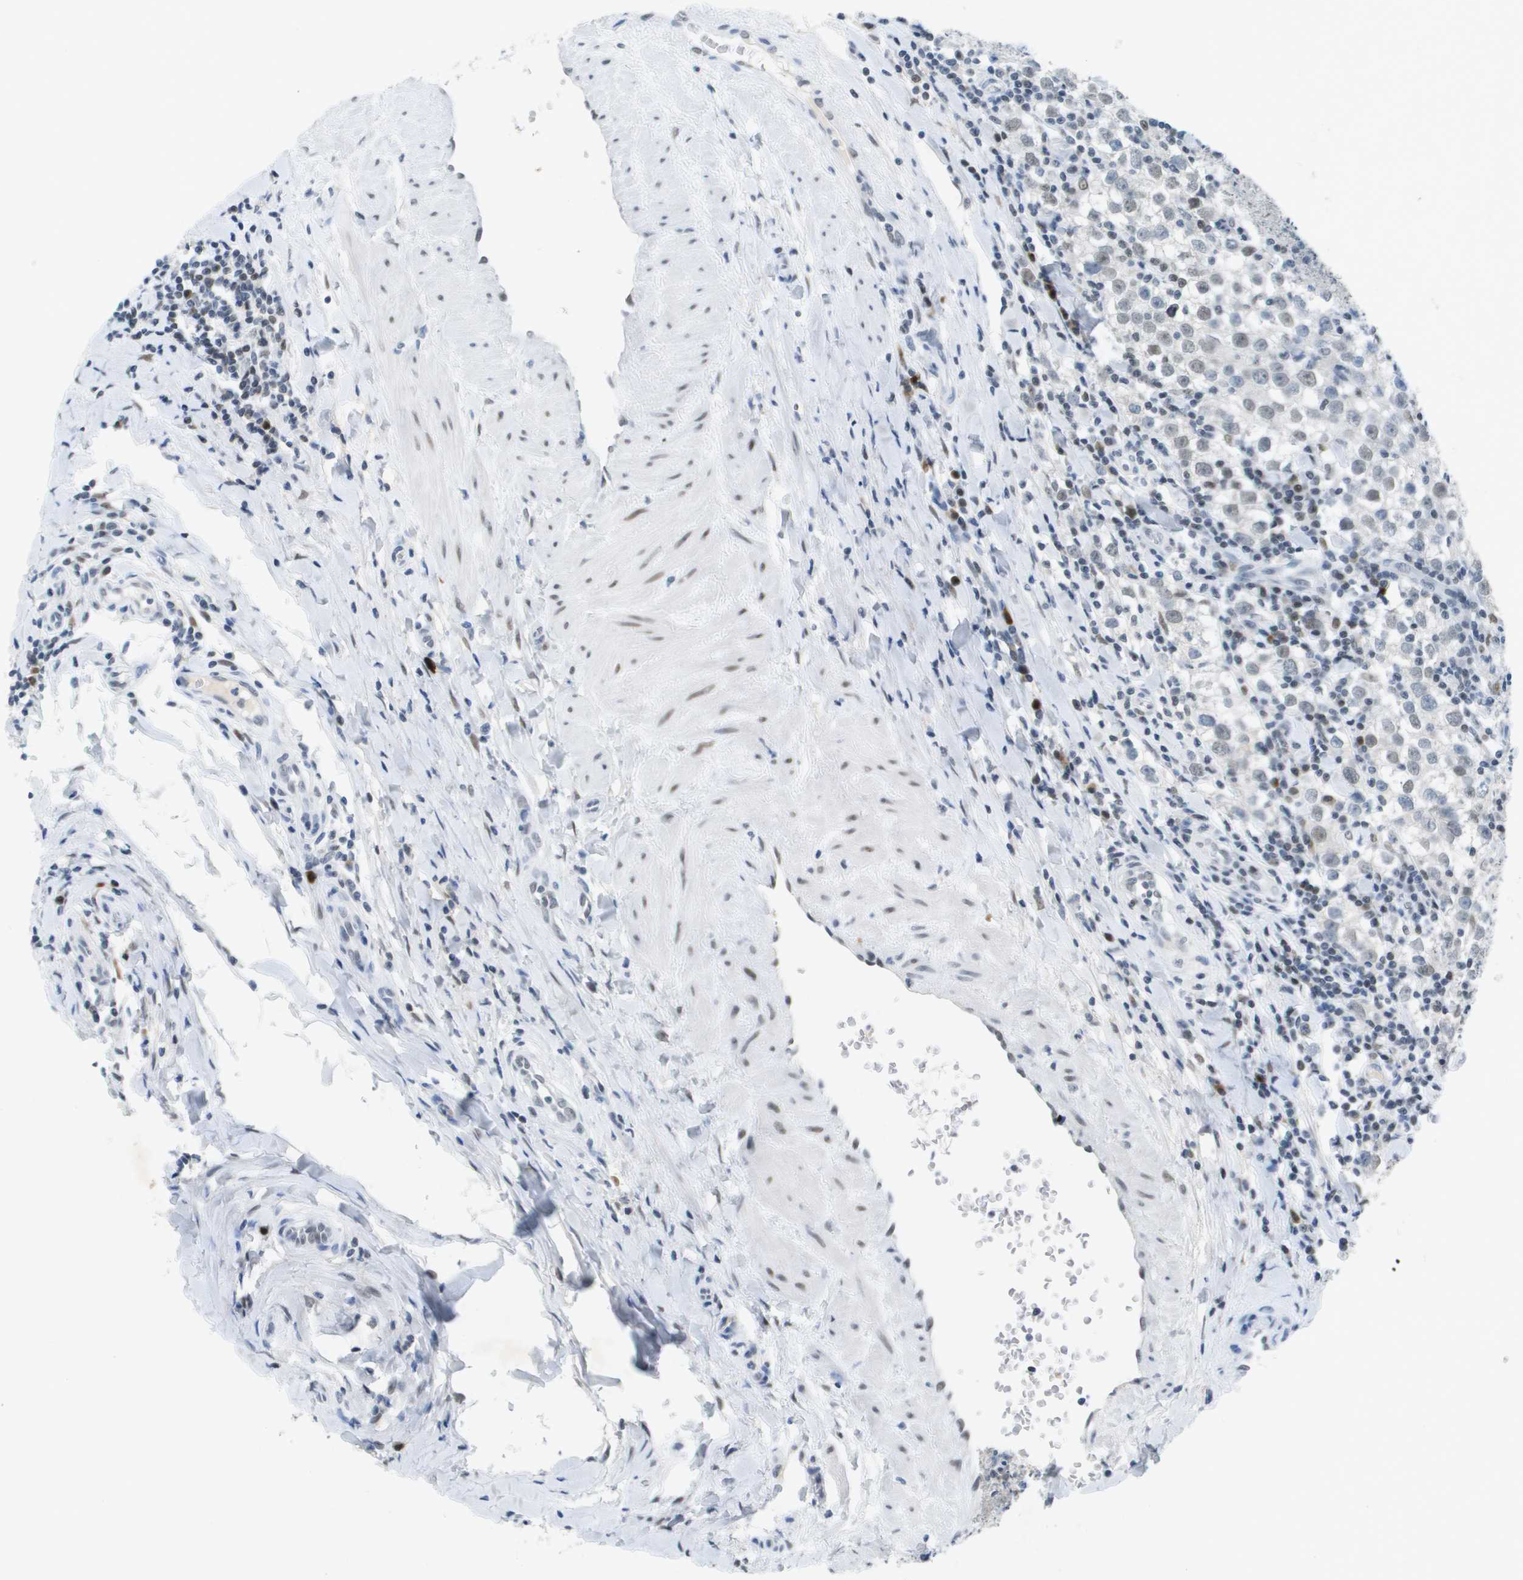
{"staining": {"intensity": "weak", "quantity": ">75%", "location": "nuclear"}, "tissue": "testis cancer", "cell_type": "Tumor cells", "image_type": "cancer", "snomed": [{"axis": "morphology", "description": "Seminoma, NOS"}, {"axis": "morphology", "description": "Carcinoma, Embryonal, NOS"}, {"axis": "topography", "description": "Testis"}], "caption": "A brown stain shows weak nuclear positivity of a protein in human testis cancer tumor cells.", "gene": "TP53RK", "patient": {"sex": "male", "age": 36}}